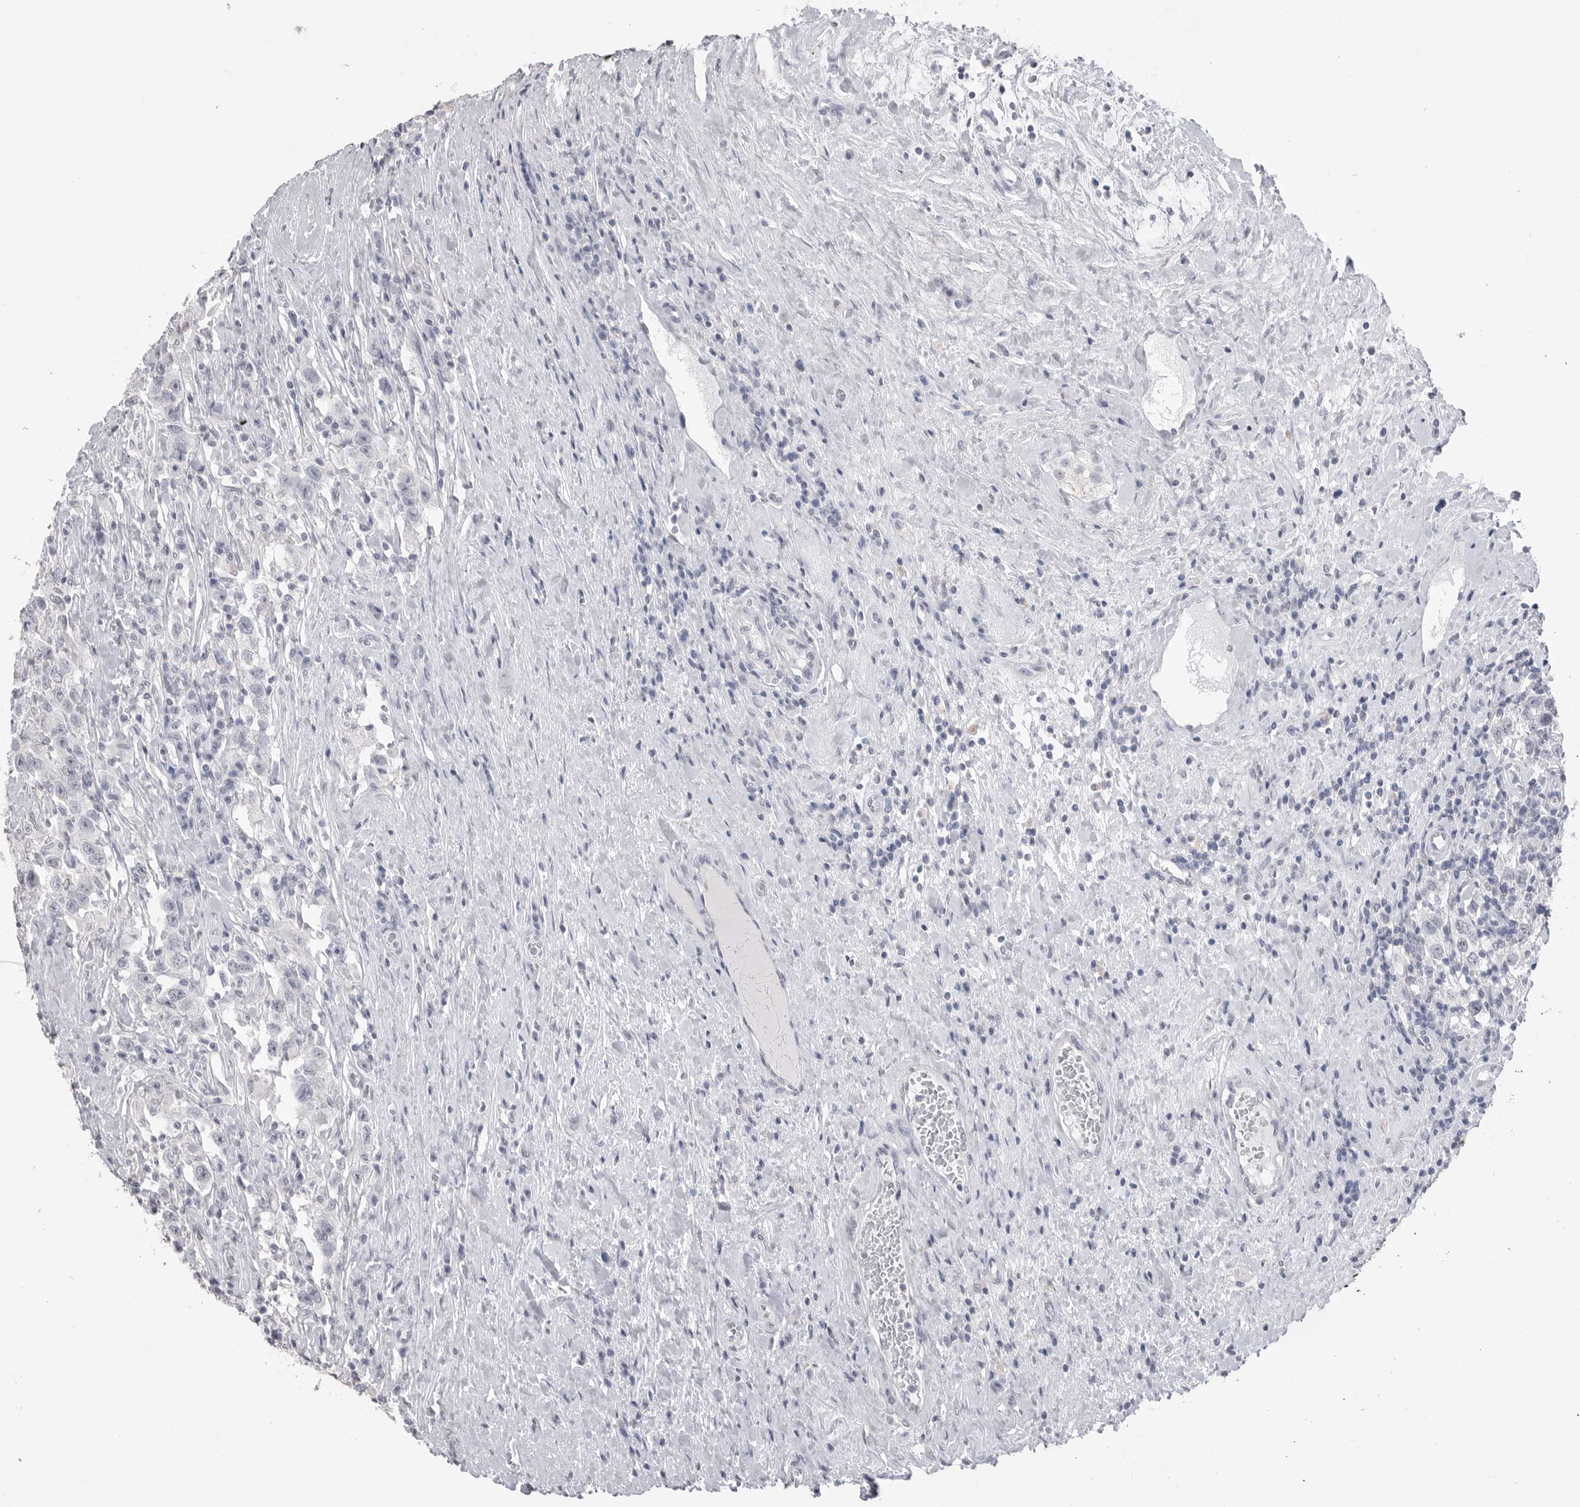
{"staining": {"intensity": "negative", "quantity": "none", "location": "none"}, "tissue": "testis cancer", "cell_type": "Tumor cells", "image_type": "cancer", "snomed": [{"axis": "morphology", "description": "Seminoma, NOS"}, {"axis": "topography", "description": "Testis"}], "caption": "Immunohistochemistry photomicrograph of neoplastic tissue: seminoma (testis) stained with DAB exhibits no significant protein staining in tumor cells.", "gene": "ICAM5", "patient": {"sex": "male", "age": 41}}